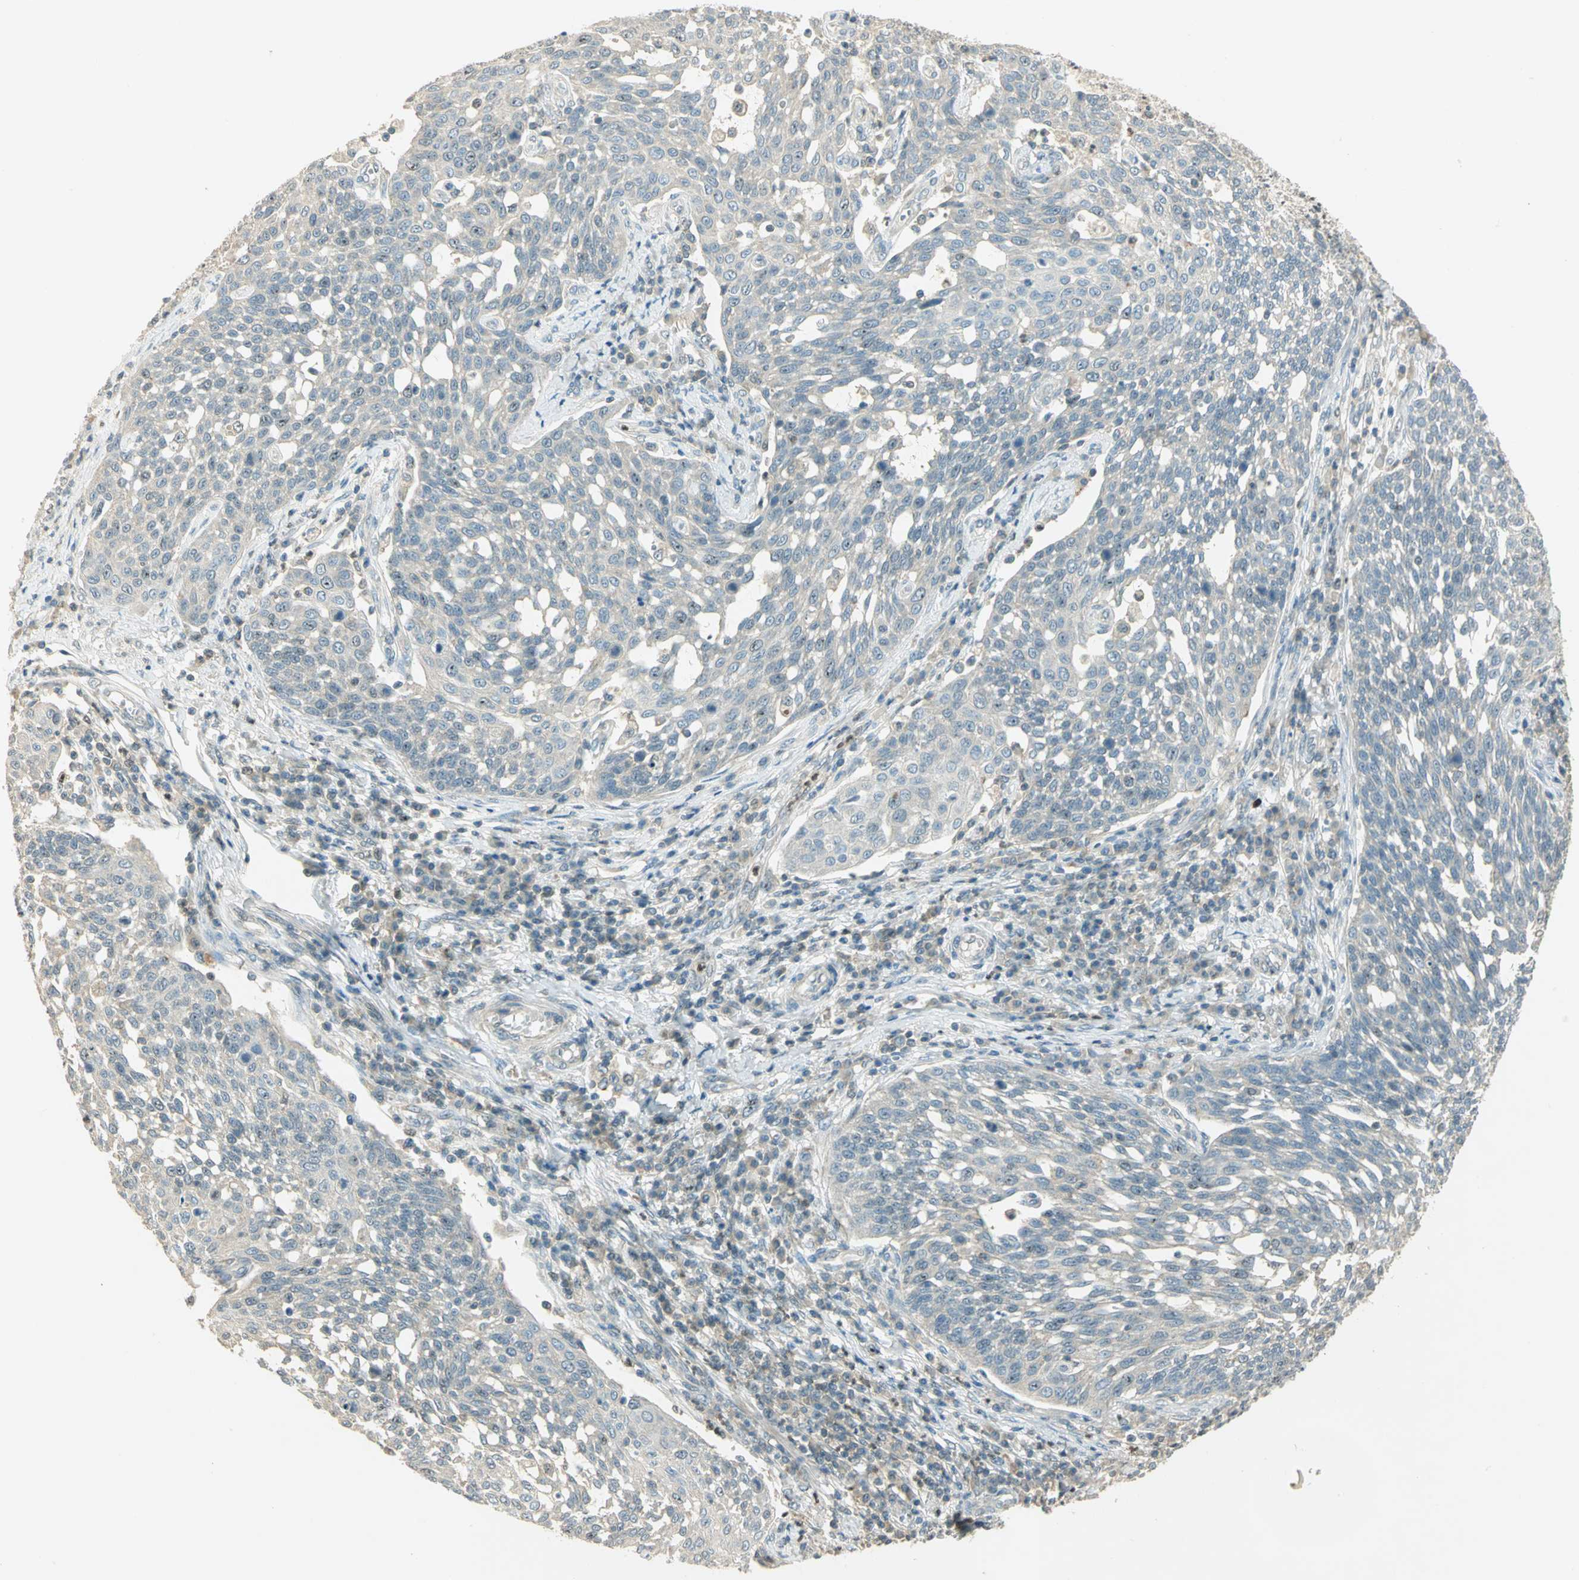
{"staining": {"intensity": "weak", "quantity": "25%-75%", "location": "cytoplasmic/membranous"}, "tissue": "cervical cancer", "cell_type": "Tumor cells", "image_type": "cancer", "snomed": [{"axis": "morphology", "description": "Squamous cell carcinoma, NOS"}, {"axis": "topography", "description": "Cervix"}], "caption": "Protein expression analysis of human squamous cell carcinoma (cervical) reveals weak cytoplasmic/membranous positivity in about 25%-75% of tumor cells.", "gene": "BIRC2", "patient": {"sex": "female", "age": 34}}